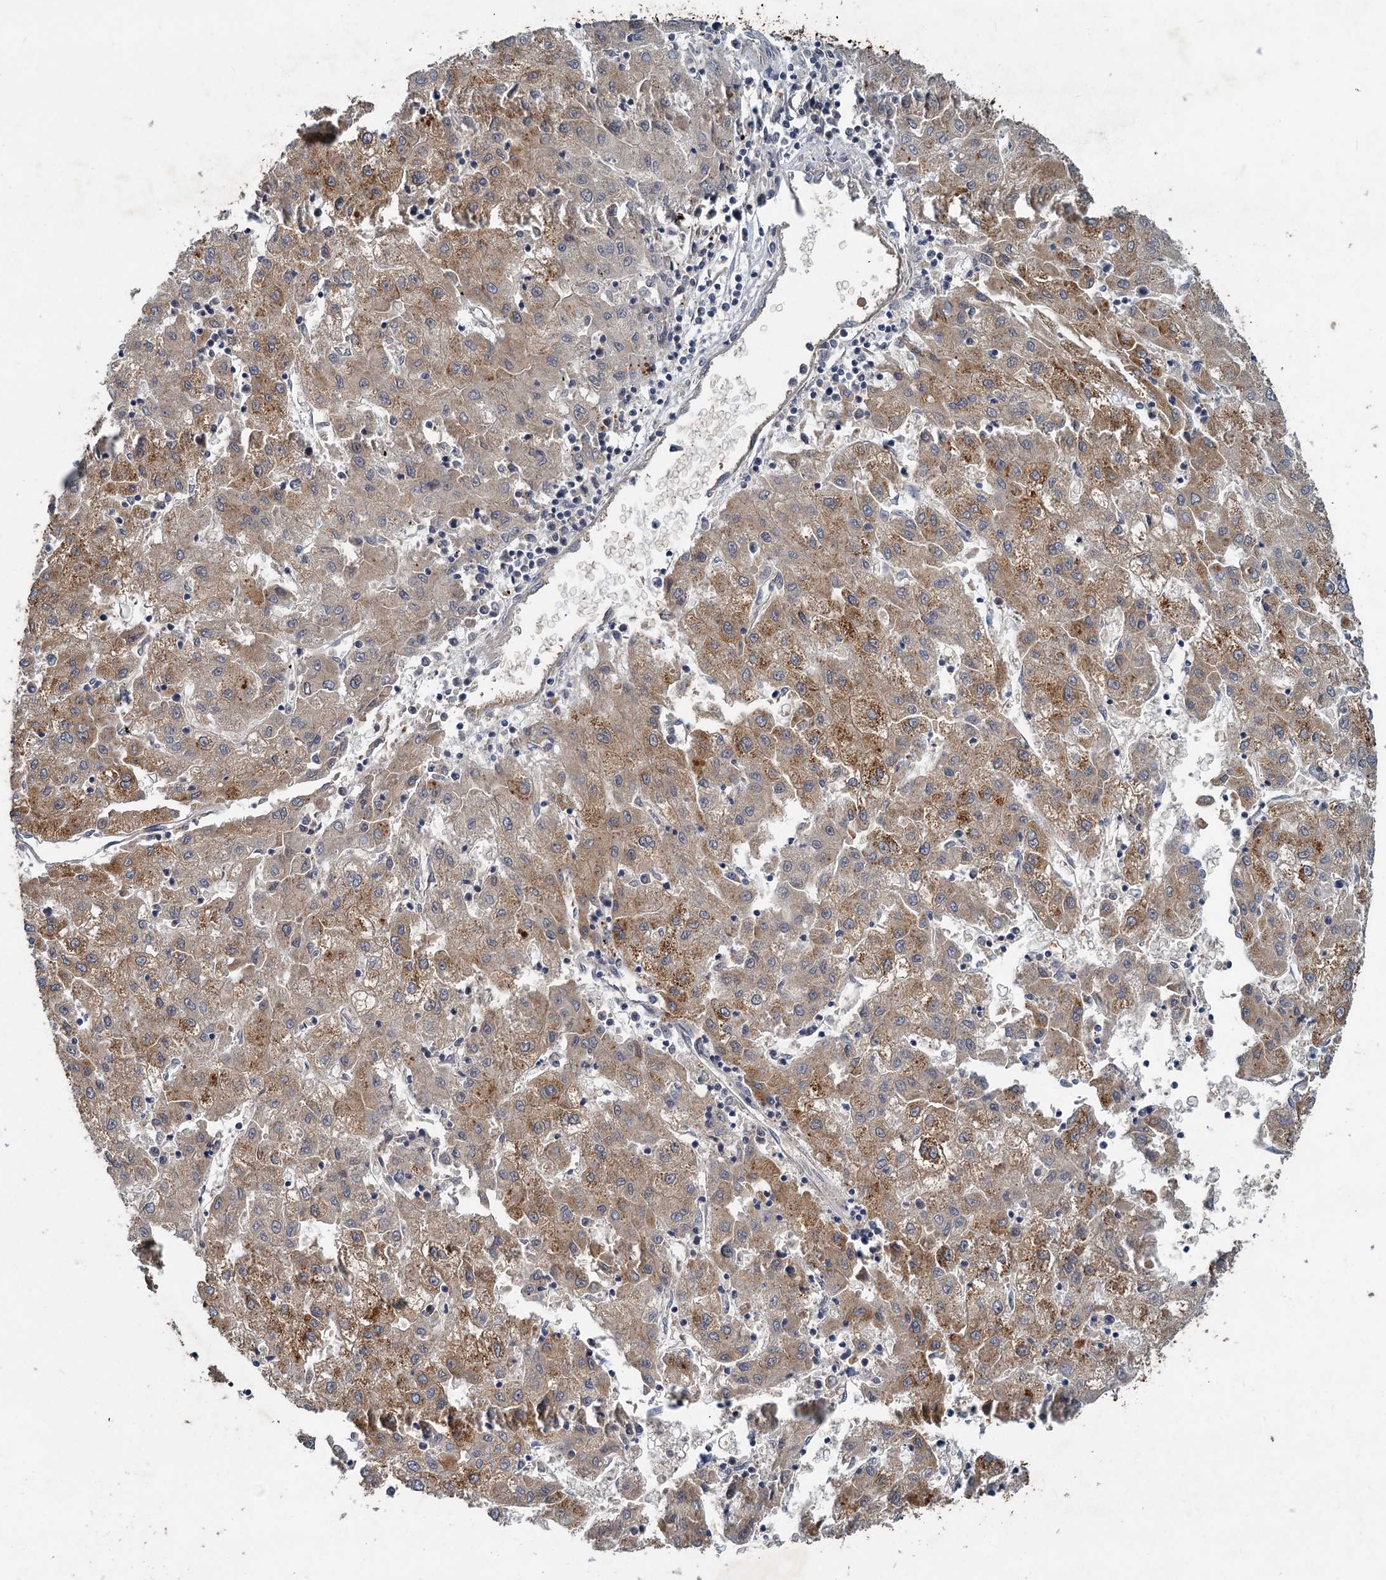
{"staining": {"intensity": "moderate", "quantity": ">75%", "location": "cytoplasmic/membranous"}, "tissue": "liver cancer", "cell_type": "Tumor cells", "image_type": "cancer", "snomed": [{"axis": "morphology", "description": "Carcinoma, Hepatocellular, NOS"}, {"axis": "topography", "description": "Liver"}], "caption": "A brown stain shows moderate cytoplasmic/membranous staining of a protein in liver cancer (hepatocellular carcinoma) tumor cells.", "gene": "SLC2A7", "patient": {"sex": "male", "age": 72}}